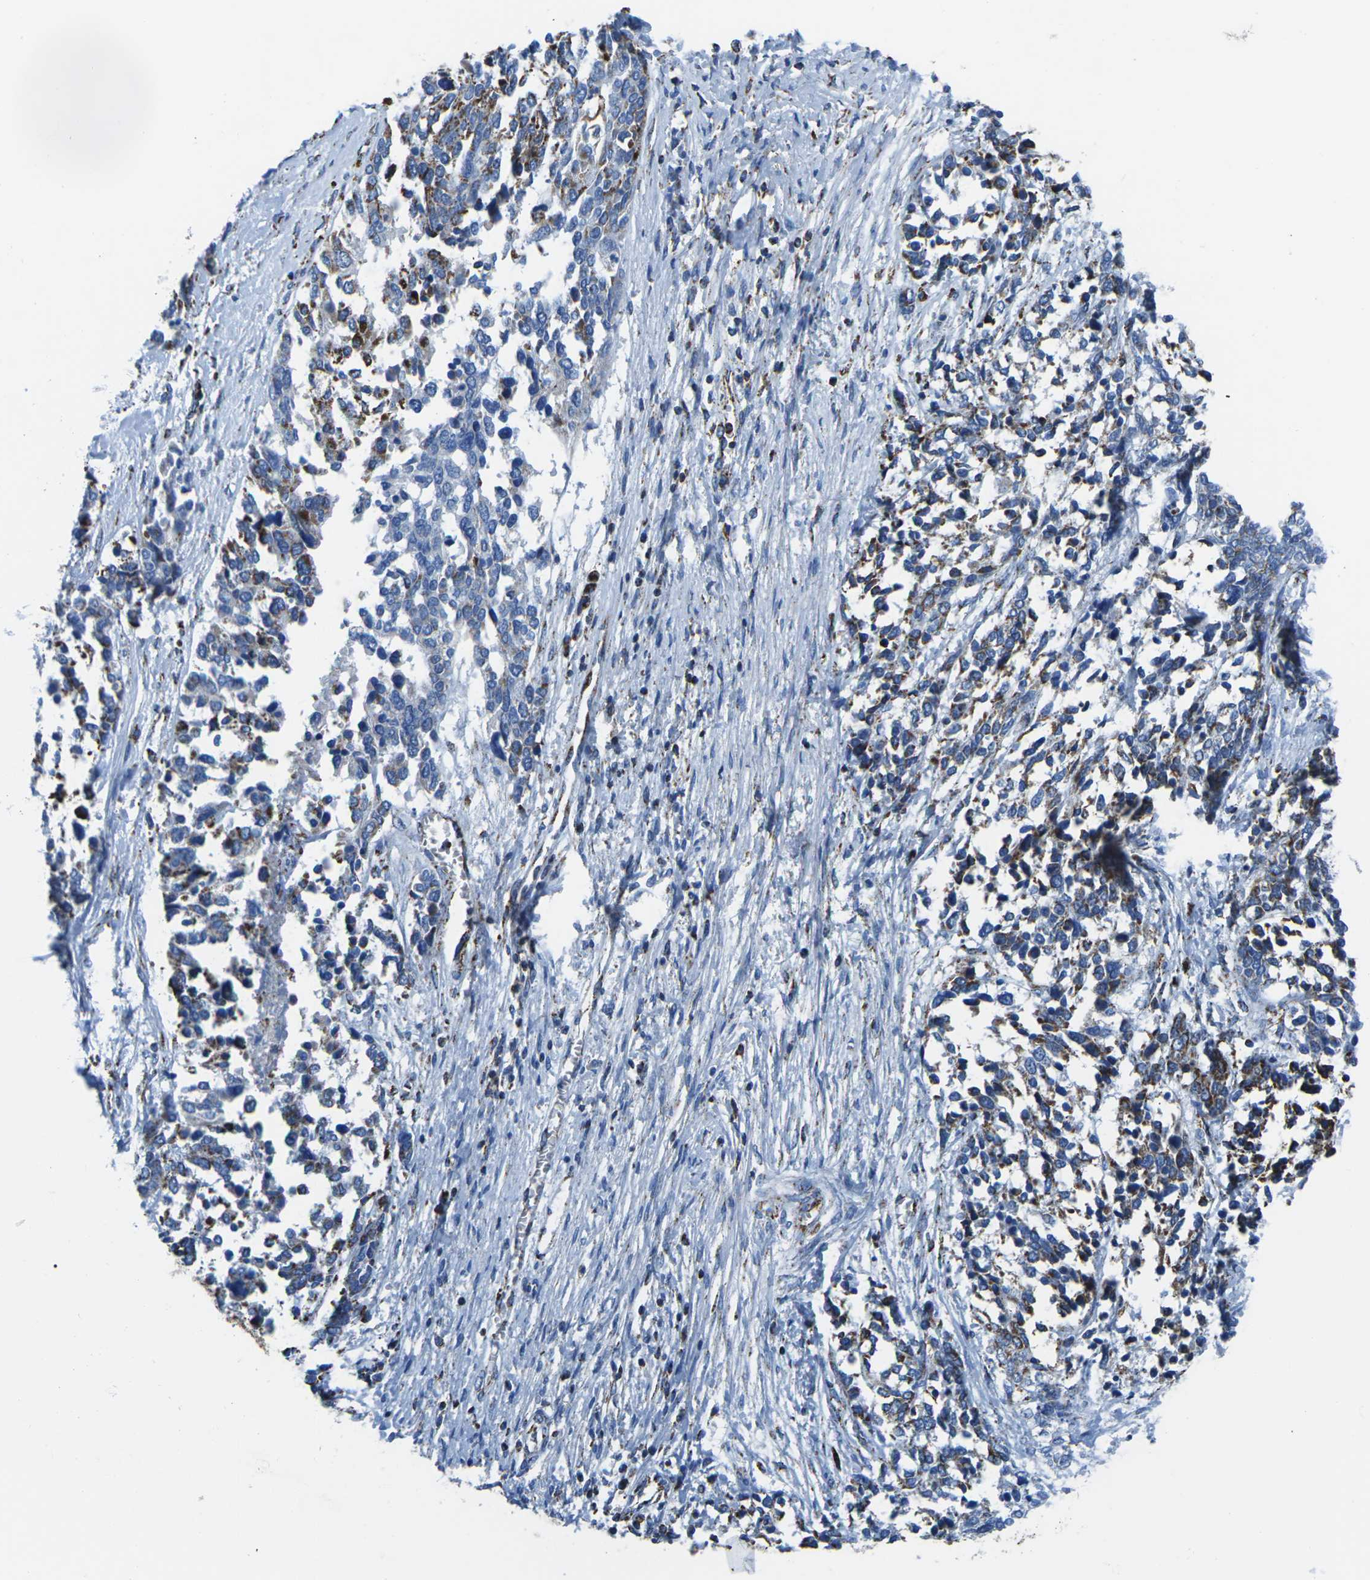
{"staining": {"intensity": "strong", "quantity": "25%-75%", "location": "cytoplasmic/membranous"}, "tissue": "ovarian cancer", "cell_type": "Tumor cells", "image_type": "cancer", "snomed": [{"axis": "morphology", "description": "Cystadenocarcinoma, serous, NOS"}, {"axis": "topography", "description": "Ovary"}], "caption": "Immunohistochemical staining of human ovarian cancer (serous cystadenocarcinoma) demonstrates high levels of strong cytoplasmic/membranous expression in about 25%-75% of tumor cells. The staining was performed using DAB to visualize the protein expression in brown, while the nuclei were stained in blue with hematoxylin (Magnification: 20x).", "gene": "MT-CO2", "patient": {"sex": "female", "age": 44}}